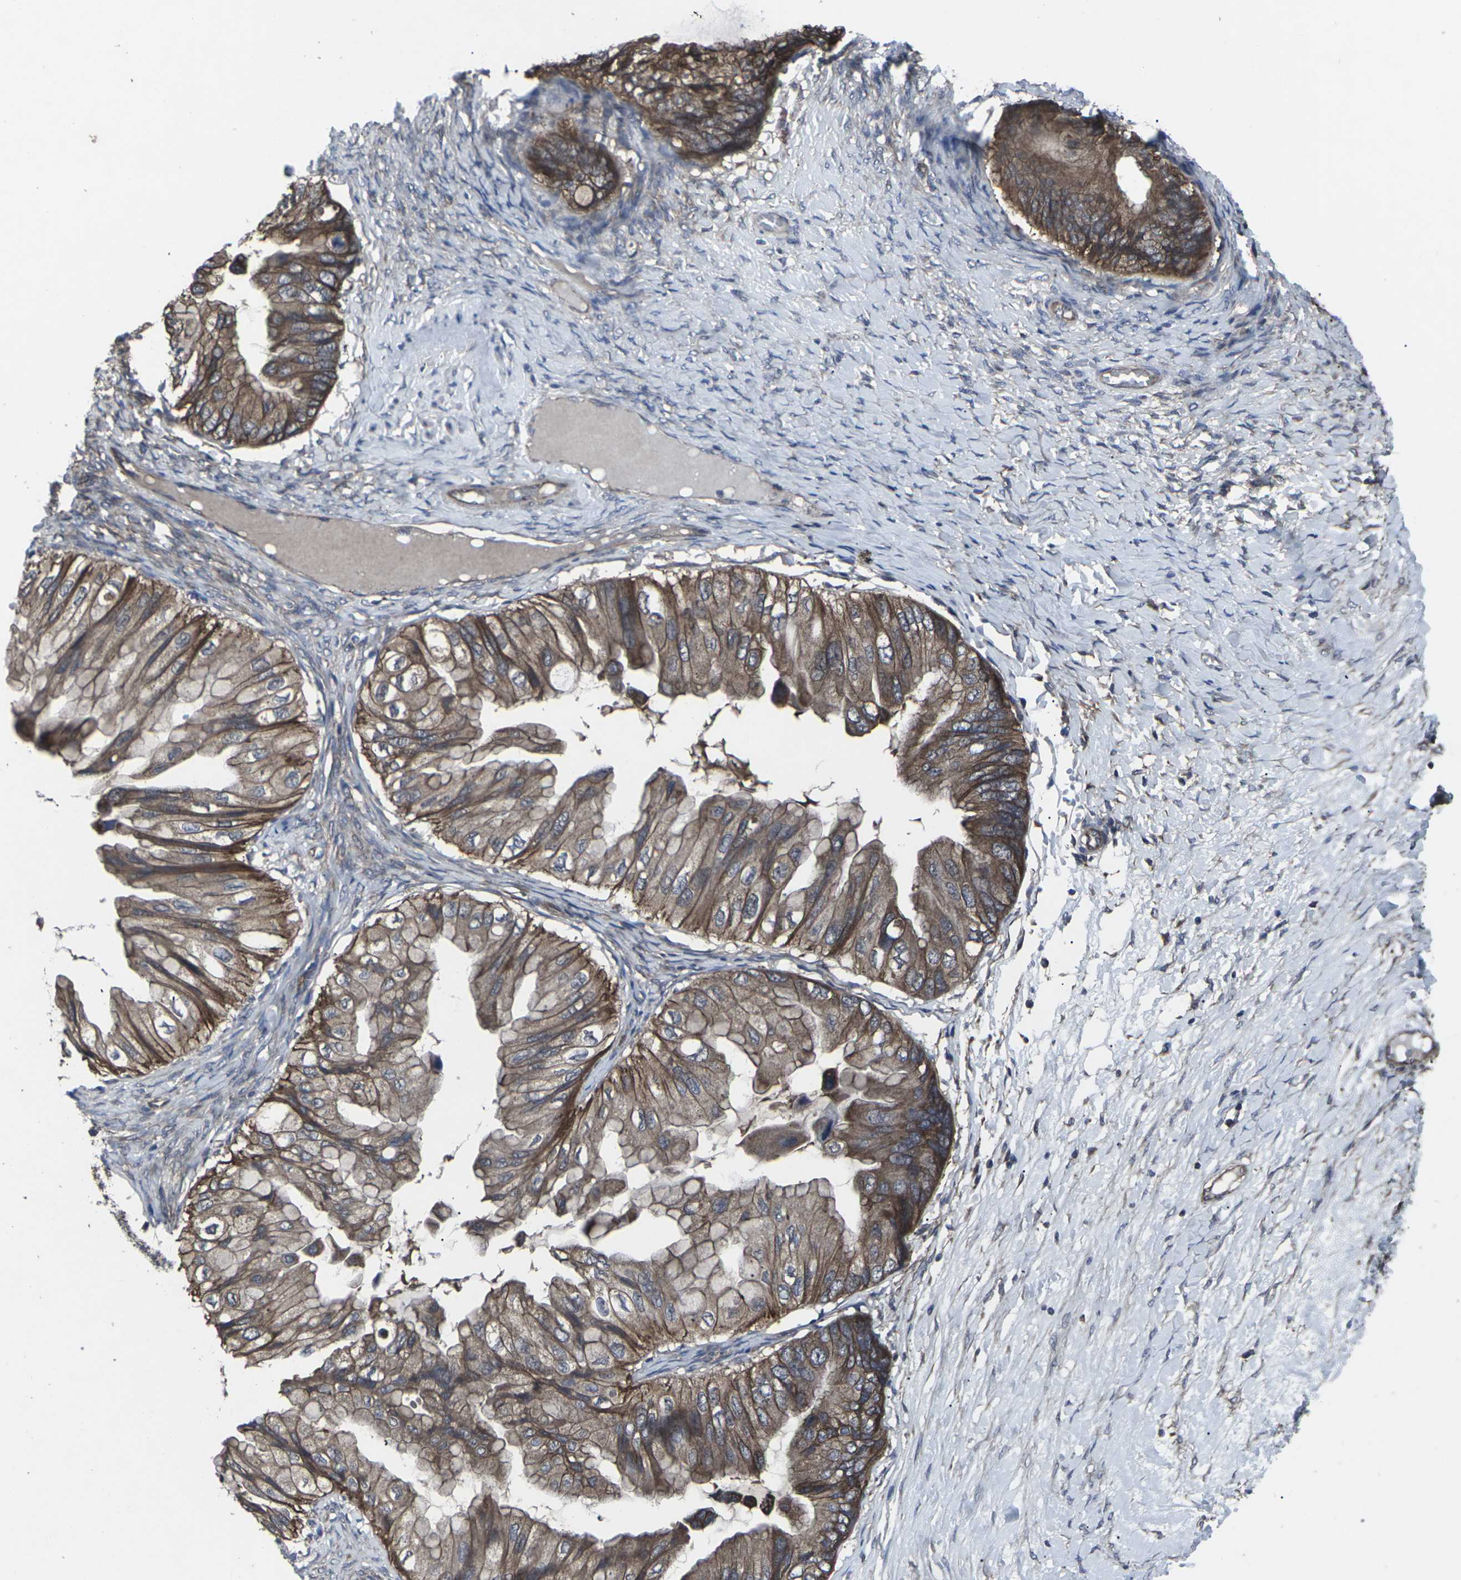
{"staining": {"intensity": "moderate", "quantity": ">75%", "location": "cytoplasmic/membranous"}, "tissue": "ovarian cancer", "cell_type": "Tumor cells", "image_type": "cancer", "snomed": [{"axis": "morphology", "description": "Cystadenocarcinoma, mucinous, NOS"}, {"axis": "topography", "description": "Ovary"}], "caption": "IHC (DAB) staining of human ovarian cancer (mucinous cystadenocarcinoma) demonstrates moderate cytoplasmic/membranous protein staining in approximately >75% of tumor cells. Nuclei are stained in blue.", "gene": "MAPKAPK2", "patient": {"sex": "female", "age": 61}}